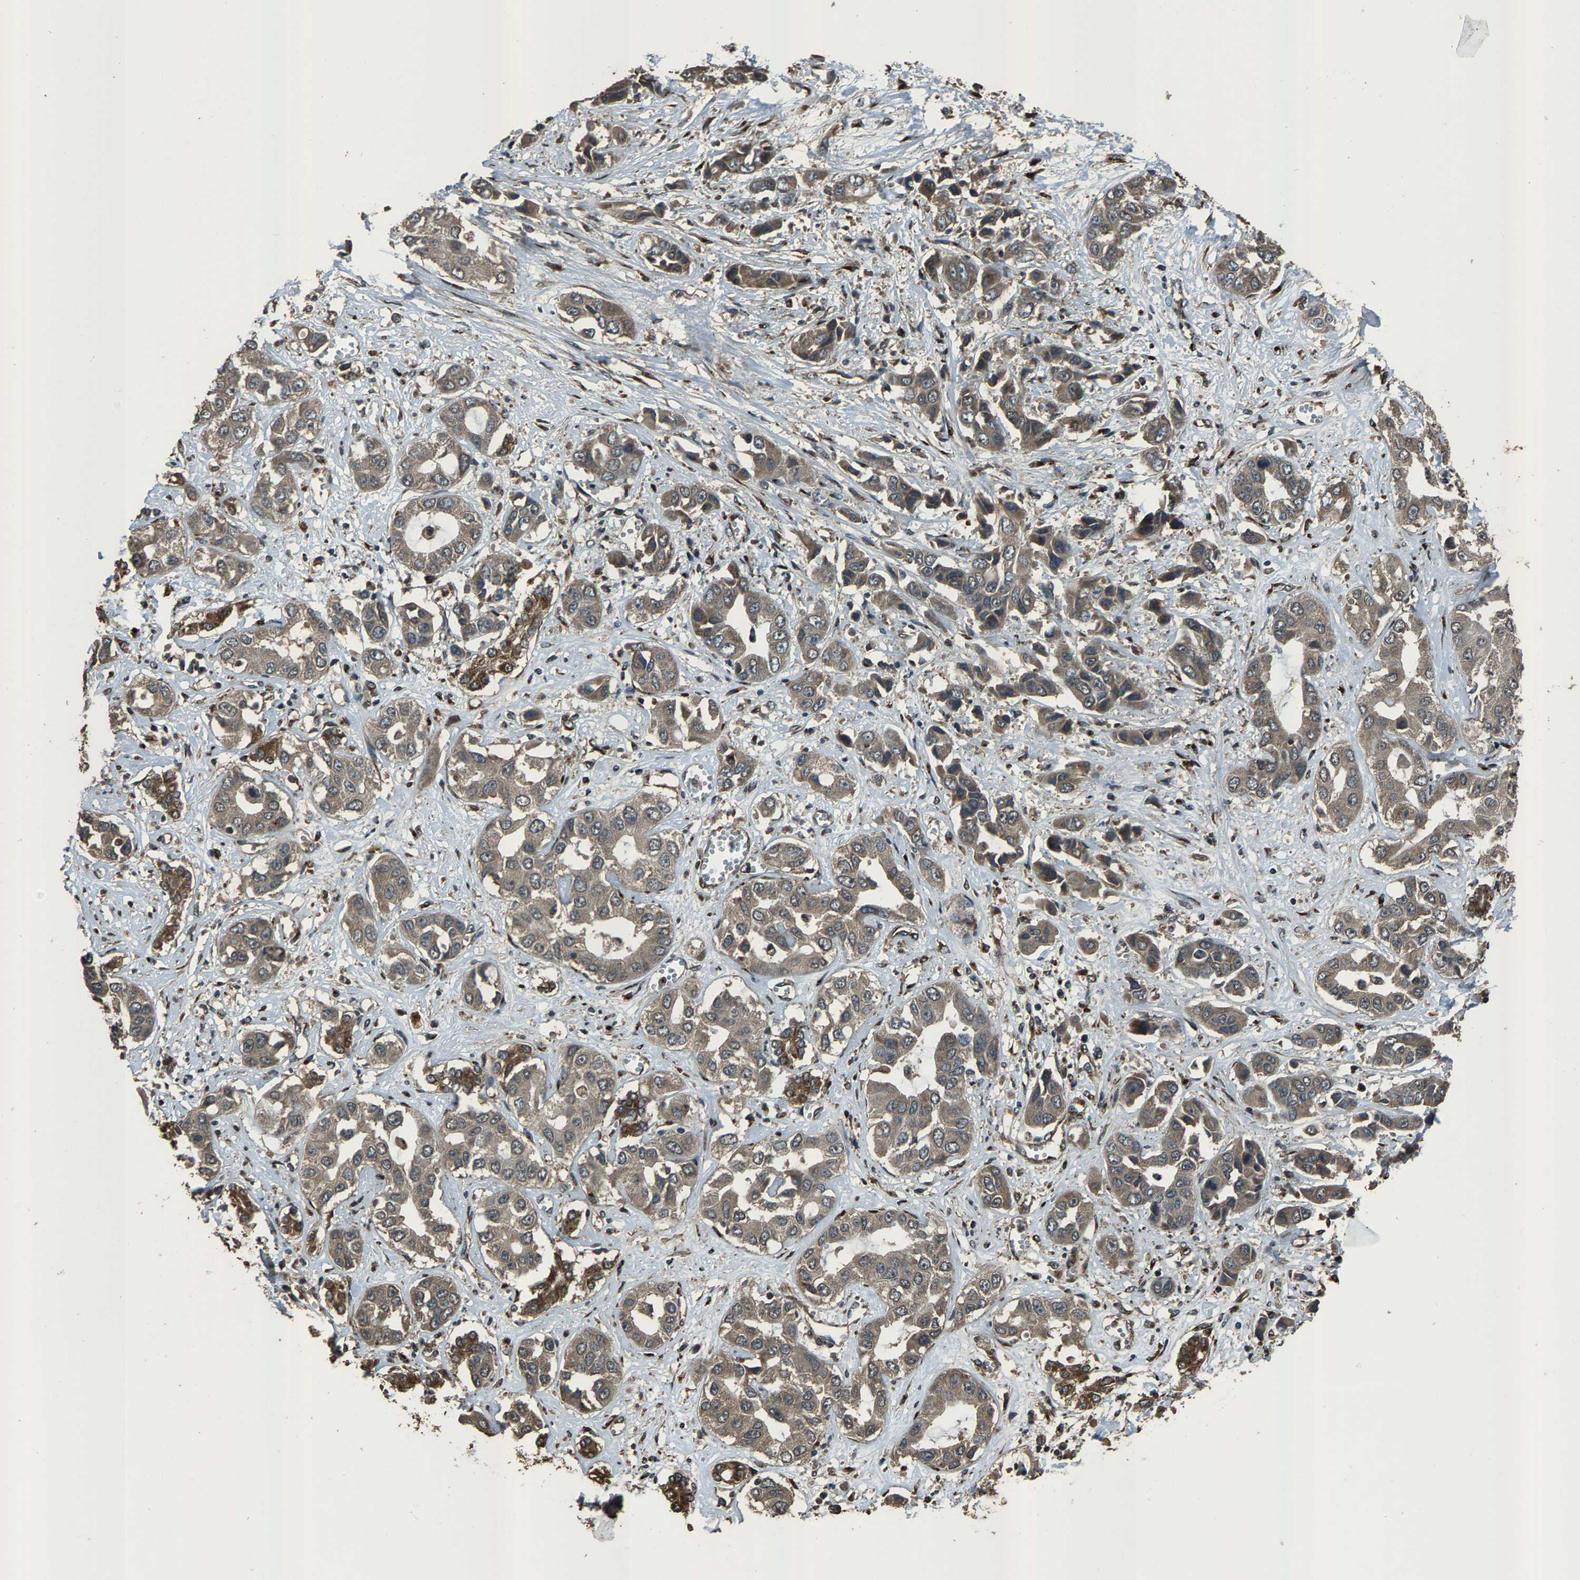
{"staining": {"intensity": "weak", "quantity": ">75%", "location": "cytoplasmic/membranous"}, "tissue": "liver cancer", "cell_type": "Tumor cells", "image_type": "cancer", "snomed": [{"axis": "morphology", "description": "Cholangiocarcinoma"}, {"axis": "topography", "description": "Liver"}], "caption": "Liver cancer (cholangiocarcinoma) stained with immunohistochemistry (IHC) displays weak cytoplasmic/membranous positivity in about >75% of tumor cells.", "gene": "SLC38A10", "patient": {"sex": "female", "age": 52}}